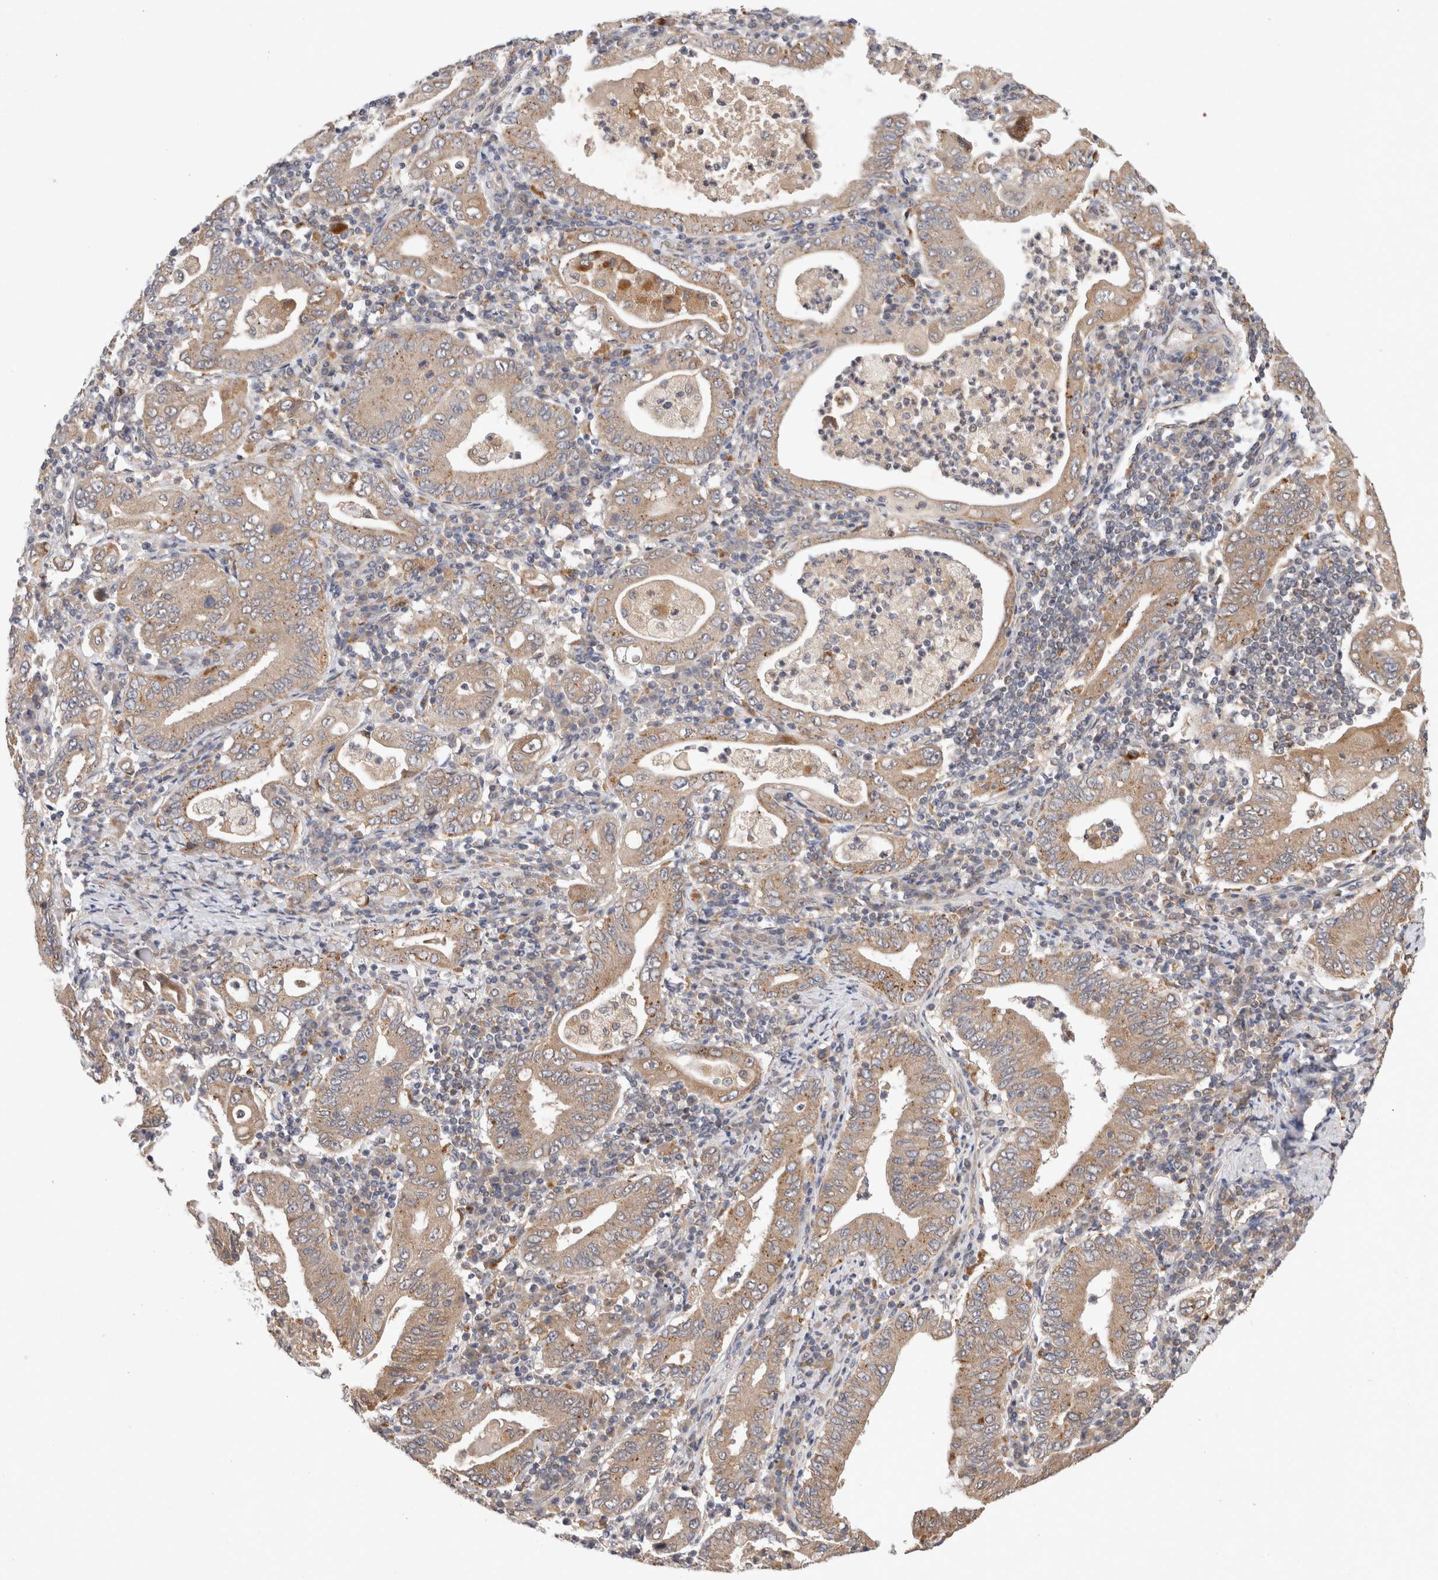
{"staining": {"intensity": "weak", "quantity": ">75%", "location": "cytoplasmic/membranous"}, "tissue": "stomach cancer", "cell_type": "Tumor cells", "image_type": "cancer", "snomed": [{"axis": "morphology", "description": "Normal tissue, NOS"}, {"axis": "morphology", "description": "Adenocarcinoma, NOS"}, {"axis": "topography", "description": "Esophagus"}, {"axis": "topography", "description": "Stomach, upper"}, {"axis": "topography", "description": "Peripheral nerve tissue"}], "caption": "Immunohistochemical staining of stomach cancer (adenocarcinoma) demonstrates low levels of weak cytoplasmic/membranous protein expression in about >75% of tumor cells.", "gene": "SGK1", "patient": {"sex": "male", "age": 62}}